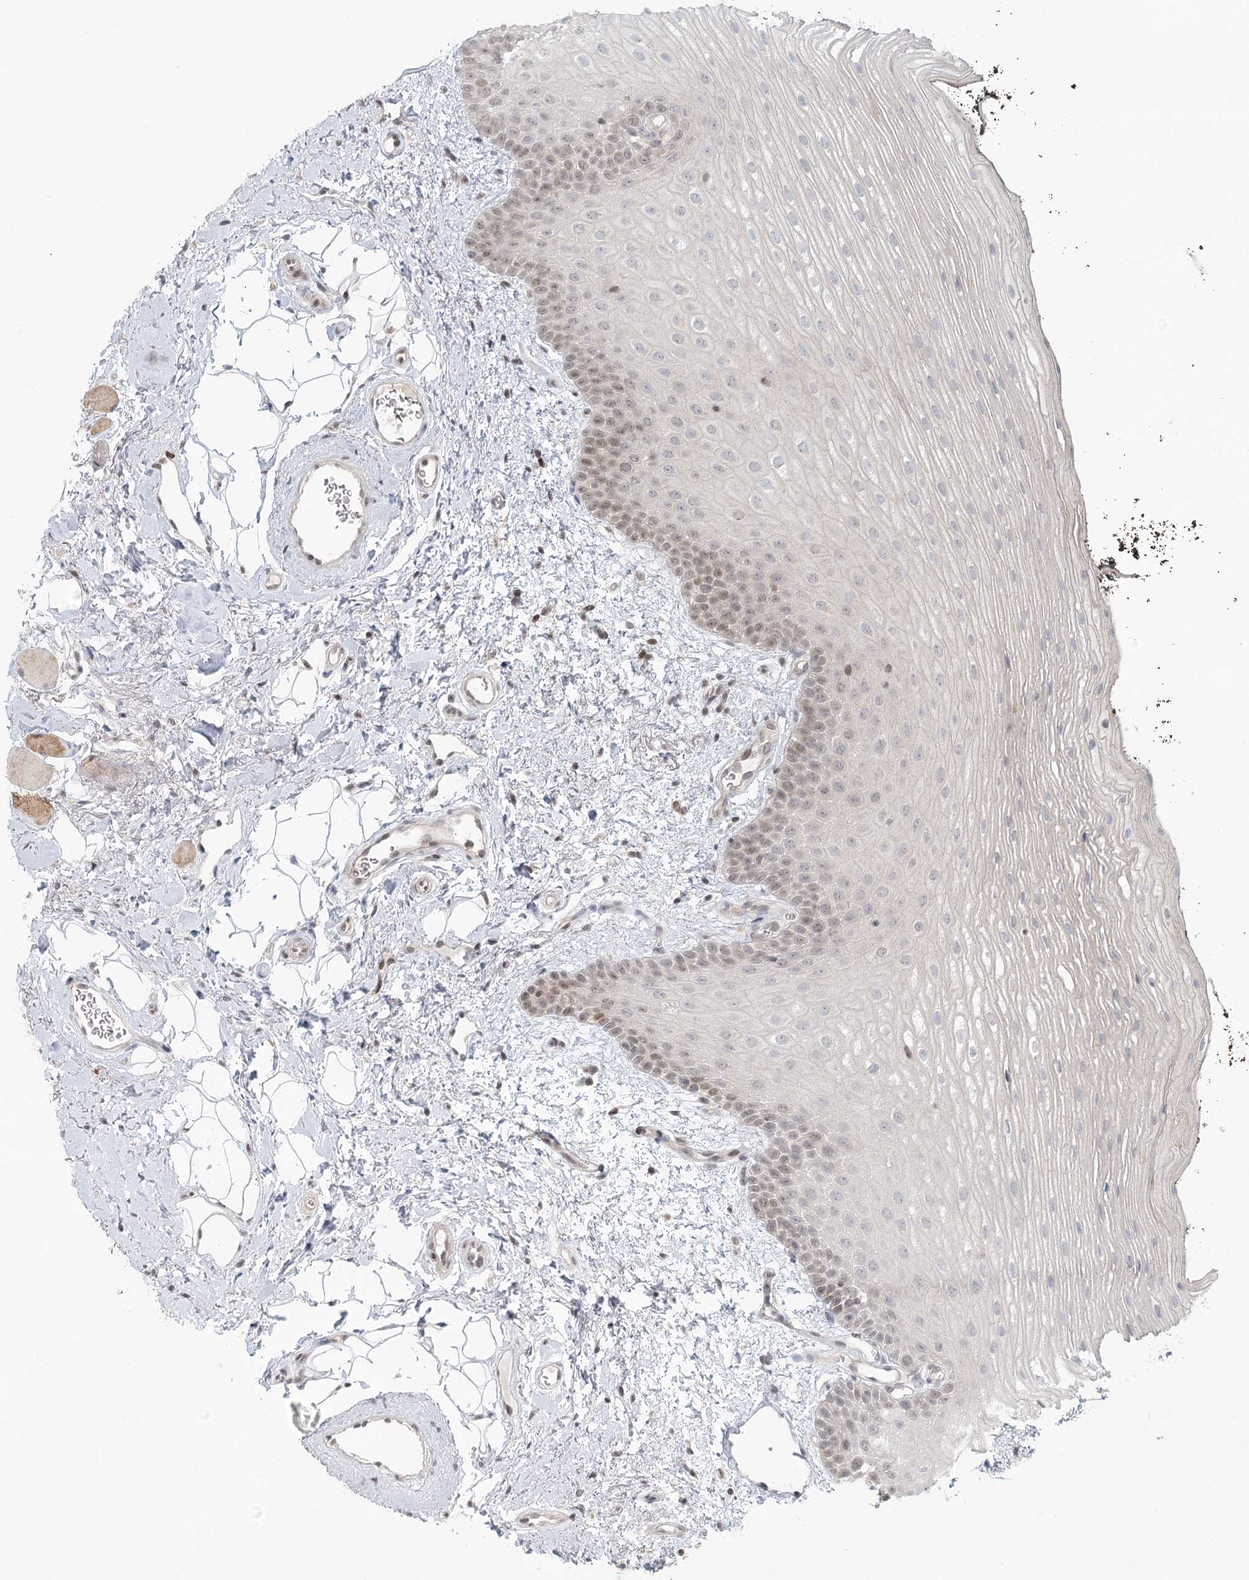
{"staining": {"intensity": "moderate", "quantity": "25%-75%", "location": "cytoplasmic/membranous,nuclear"}, "tissue": "oral mucosa", "cell_type": "Squamous epithelial cells", "image_type": "normal", "snomed": [{"axis": "morphology", "description": "No evidence of malignacy"}, {"axis": "topography", "description": "Oral tissue"}, {"axis": "topography", "description": "Head-Neck"}], "caption": "Moderate cytoplasmic/membranous,nuclear staining is appreciated in about 25%-75% of squamous epithelial cells in normal oral mucosa. (DAB IHC, brown staining for protein, blue staining for nuclei).", "gene": "R3HCC1L", "patient": {"sex": "male", "age": 68}}